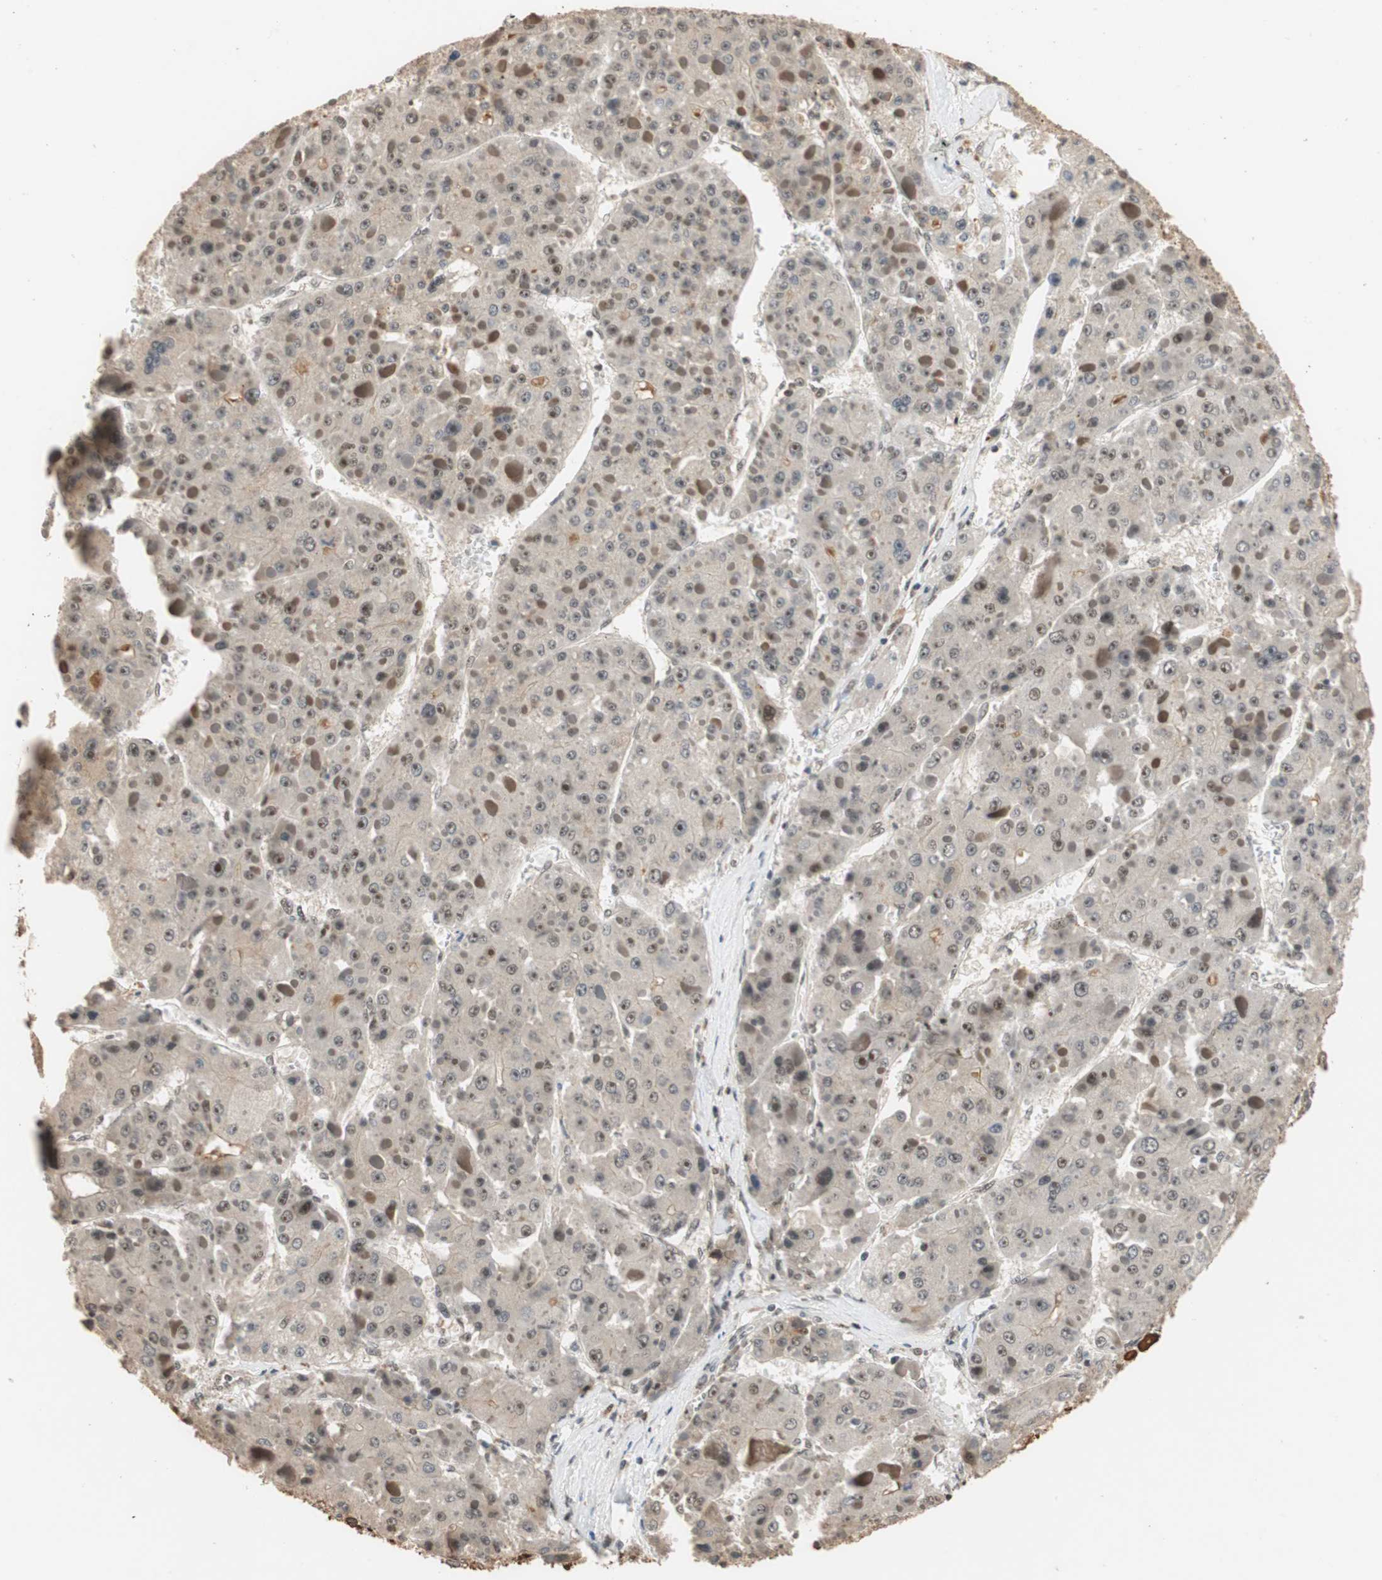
{"staining": {"intensity": "moderate", "quantity": "25%-75%", "location": "nuclear"}, "tissue": "liver cancer", "cell_type": "Tumor cells", "image_type": "cancer", "snomed": [{"axis": "morphology", "description": "Carcinoma, Hepatocellular, NOS"}, {"axis": "topography", "description": "Liver"}], "caption": "Moderate nuclear expression is identified in about 25%-75% of tumor cells in liver cancer. (Stains: DAB (3,3'-diaminobenzidine) in brown, nuclei in blue, Microscopy: brightfield microscopy at high magnification).", "gene": "CDC5L", "patient": {"sex": "female", "age": 73}}